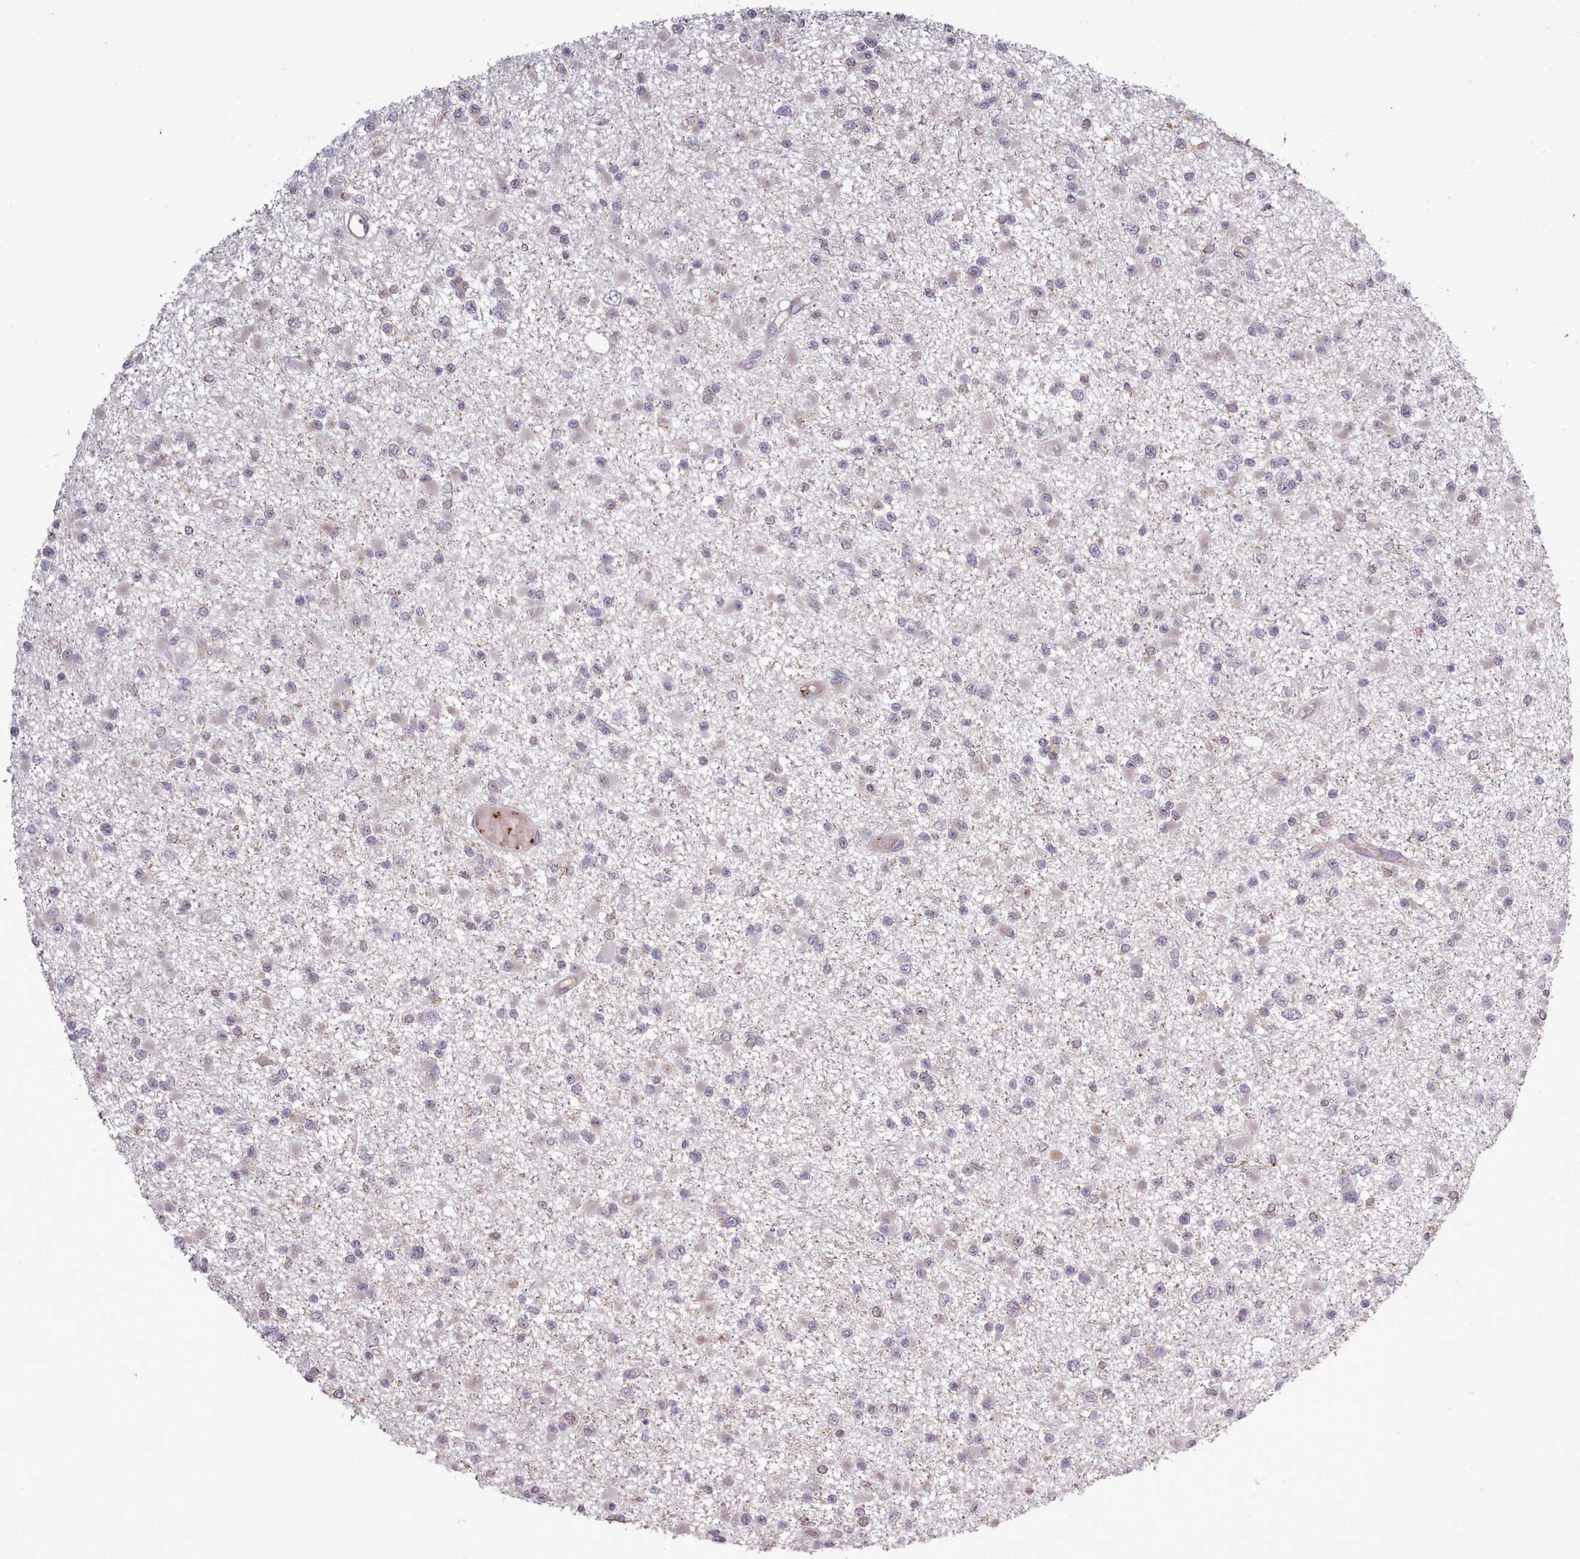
{"staining": {"intensity": "negative", "quantity": "none", "location": "none"}, "tissue": "glioma", "cell_type": "Tumor cells", "image_type": "cancer", "snomed": [{"axis": "morphology", "description": "Glioma, malignant, Low grade"}, {"axis": "topography", "description": "Brain"}], "caption": "Immunohistochemistry (IHC) of human low-grade glioma (malignant) demonstrates no positivity in tumor cells.", "gene": "LEFTY2", "patient": {"sex": "female", "age": 22}}